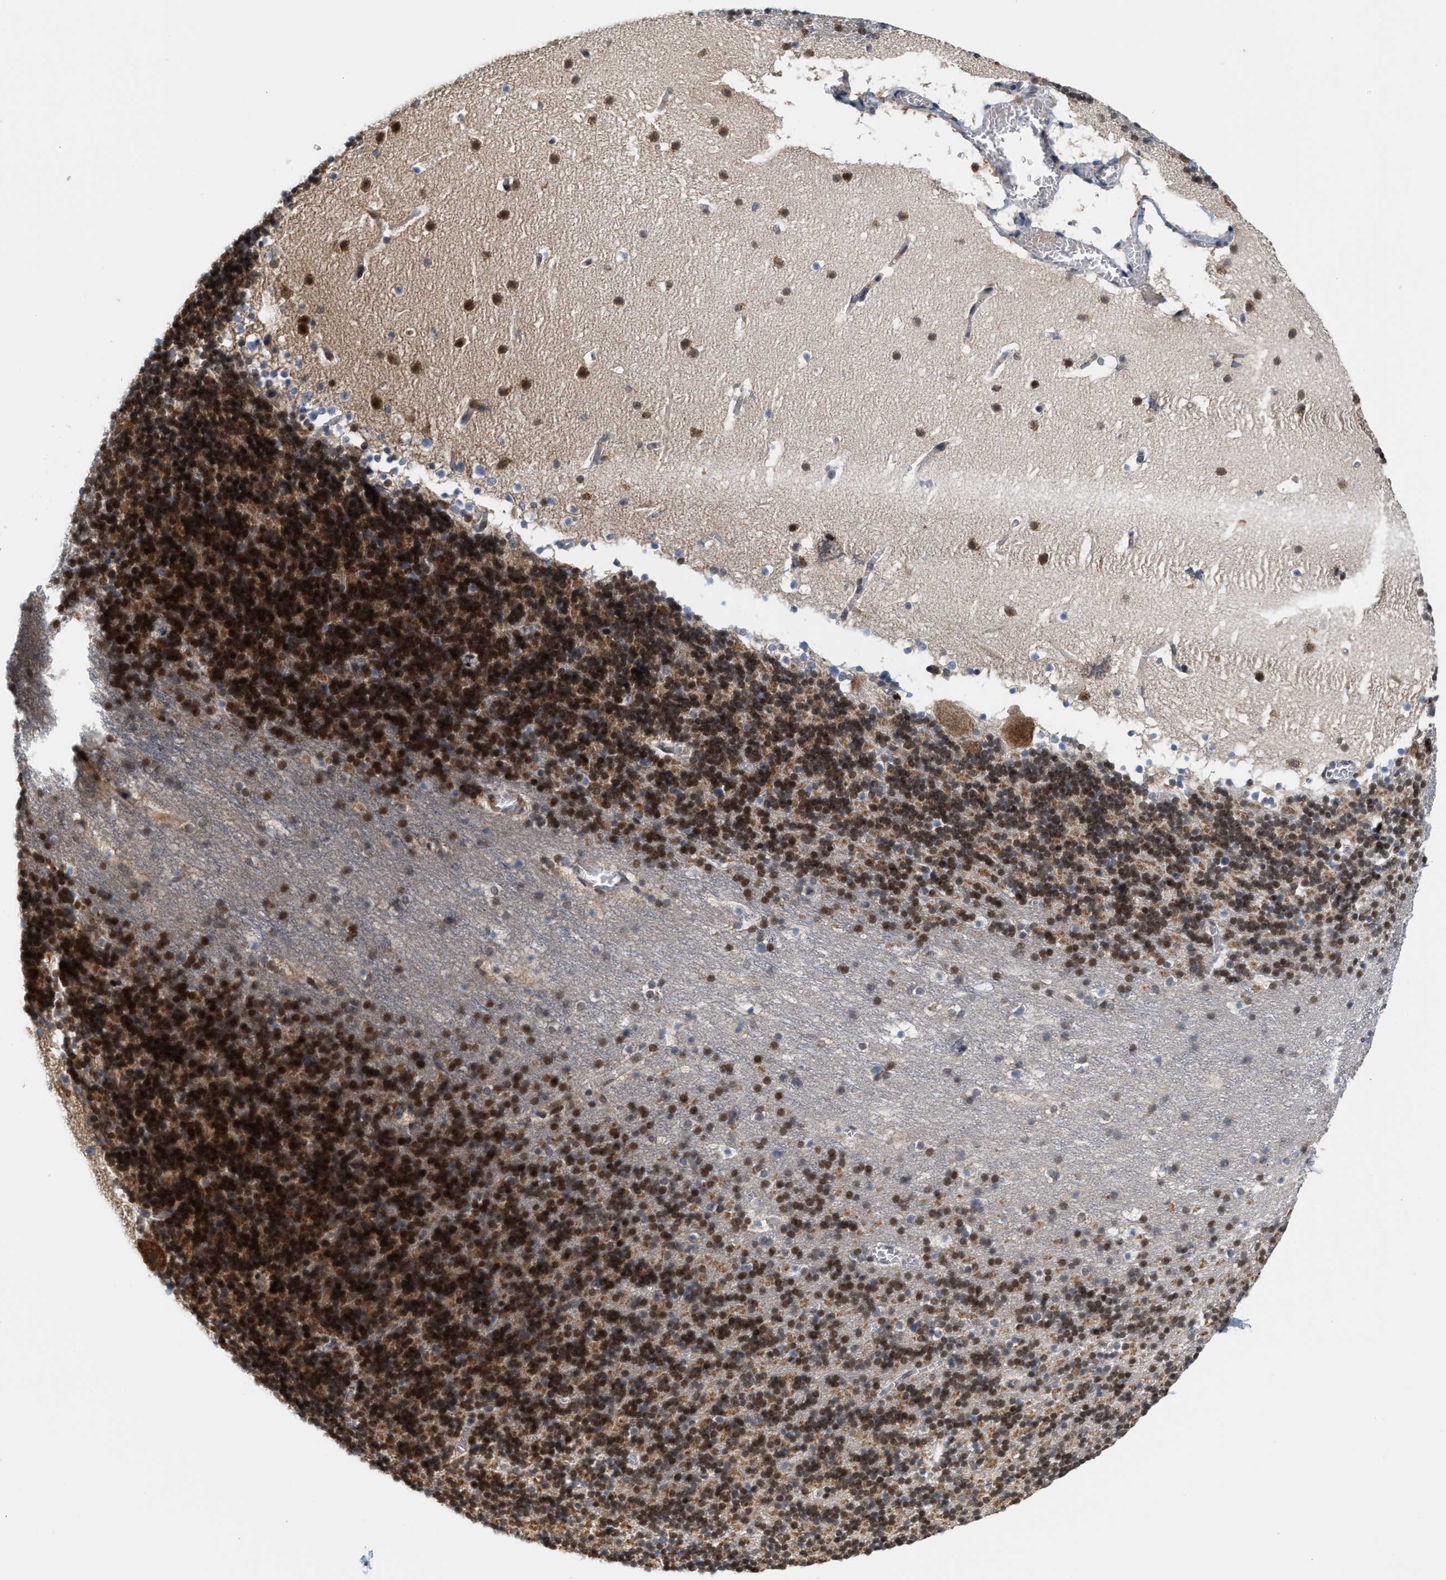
{"staining": {"intensity": "strong", "quantity": "25%-75%", "location": "cytoplasmic/membranous,nuclear"}, "tissue": "cerebellum", "cell_type": "Cells in granular layer", "image_type": "normal", "snomed": [{"axis": "morphology", "description": "Normal tissue, NOS"}, {"axis": "topography", "description": "Cerebellum"}], "caption": "The histopathology image demonstrates immunohistochemical staining of benign cerebellum. There is strong cytoplasmic/membranous,nuclear staining is seen in approximately 25%-75% of cells in granular layer. Immunohistochemistry stains the protein of interest in brown and the nuclei are stained blue.", "gene": "TCF4", "patient": {"sex": "male", "age": 45}}